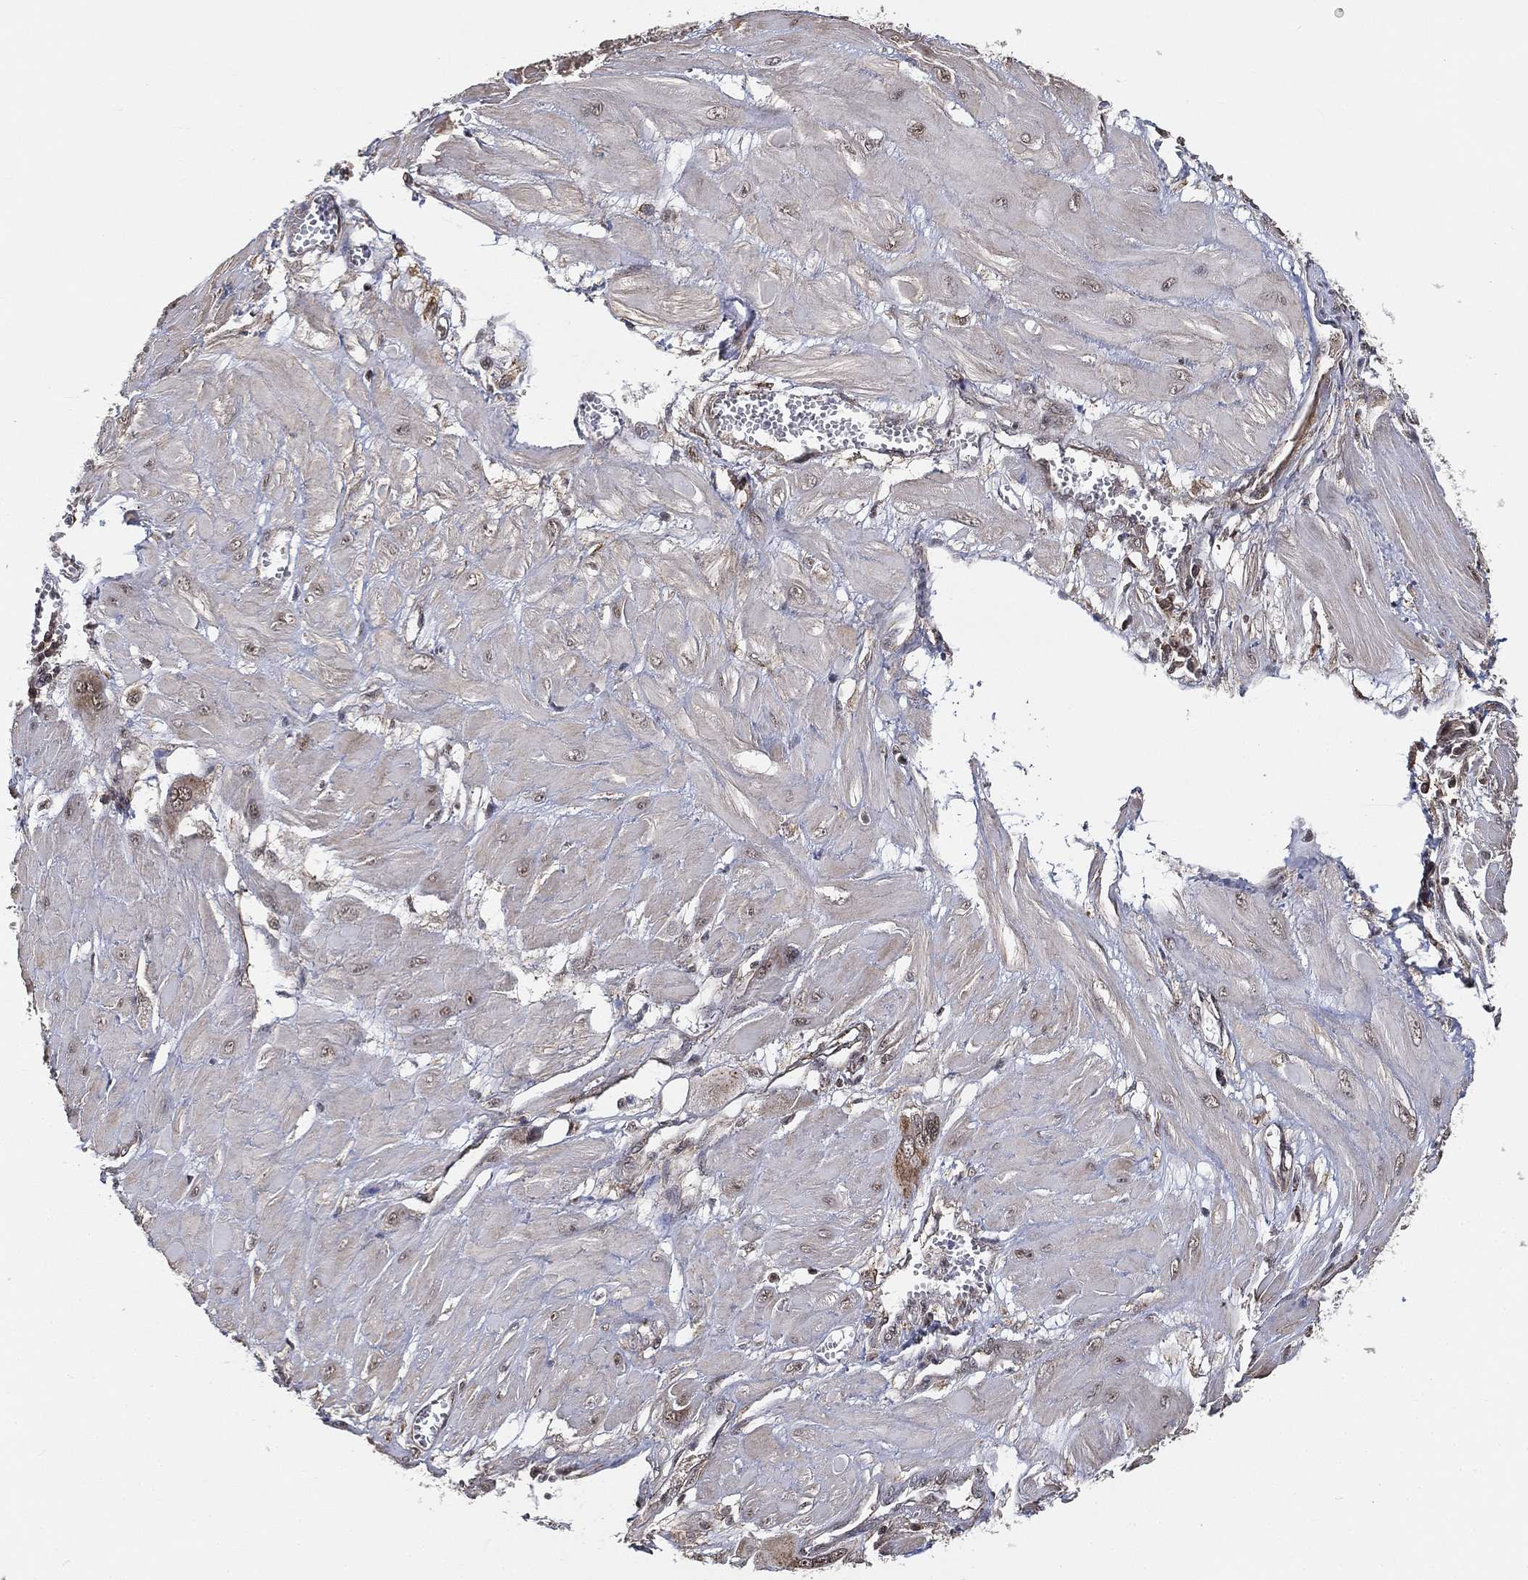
{"staining": {"intensity": "strong", "quantity": "<25%", "location": "nuclear"}, "tissue": "cervical cancer", "cell_type": "Tumor cells", "image_type": "cancer", "snomed": [{"axis": "morphology", "description": "Squamous cell carcinoma, NOS"}, {"axis": "topography", "description": "Cervix"}], "caption": "Protein analysis of cervical squamous cell carcinoma tissue shows strong nuclear expression in approximately <25% of tumor cells.", "gene": "RSRC2", "patient": {"sex": "female", "age": 34}}